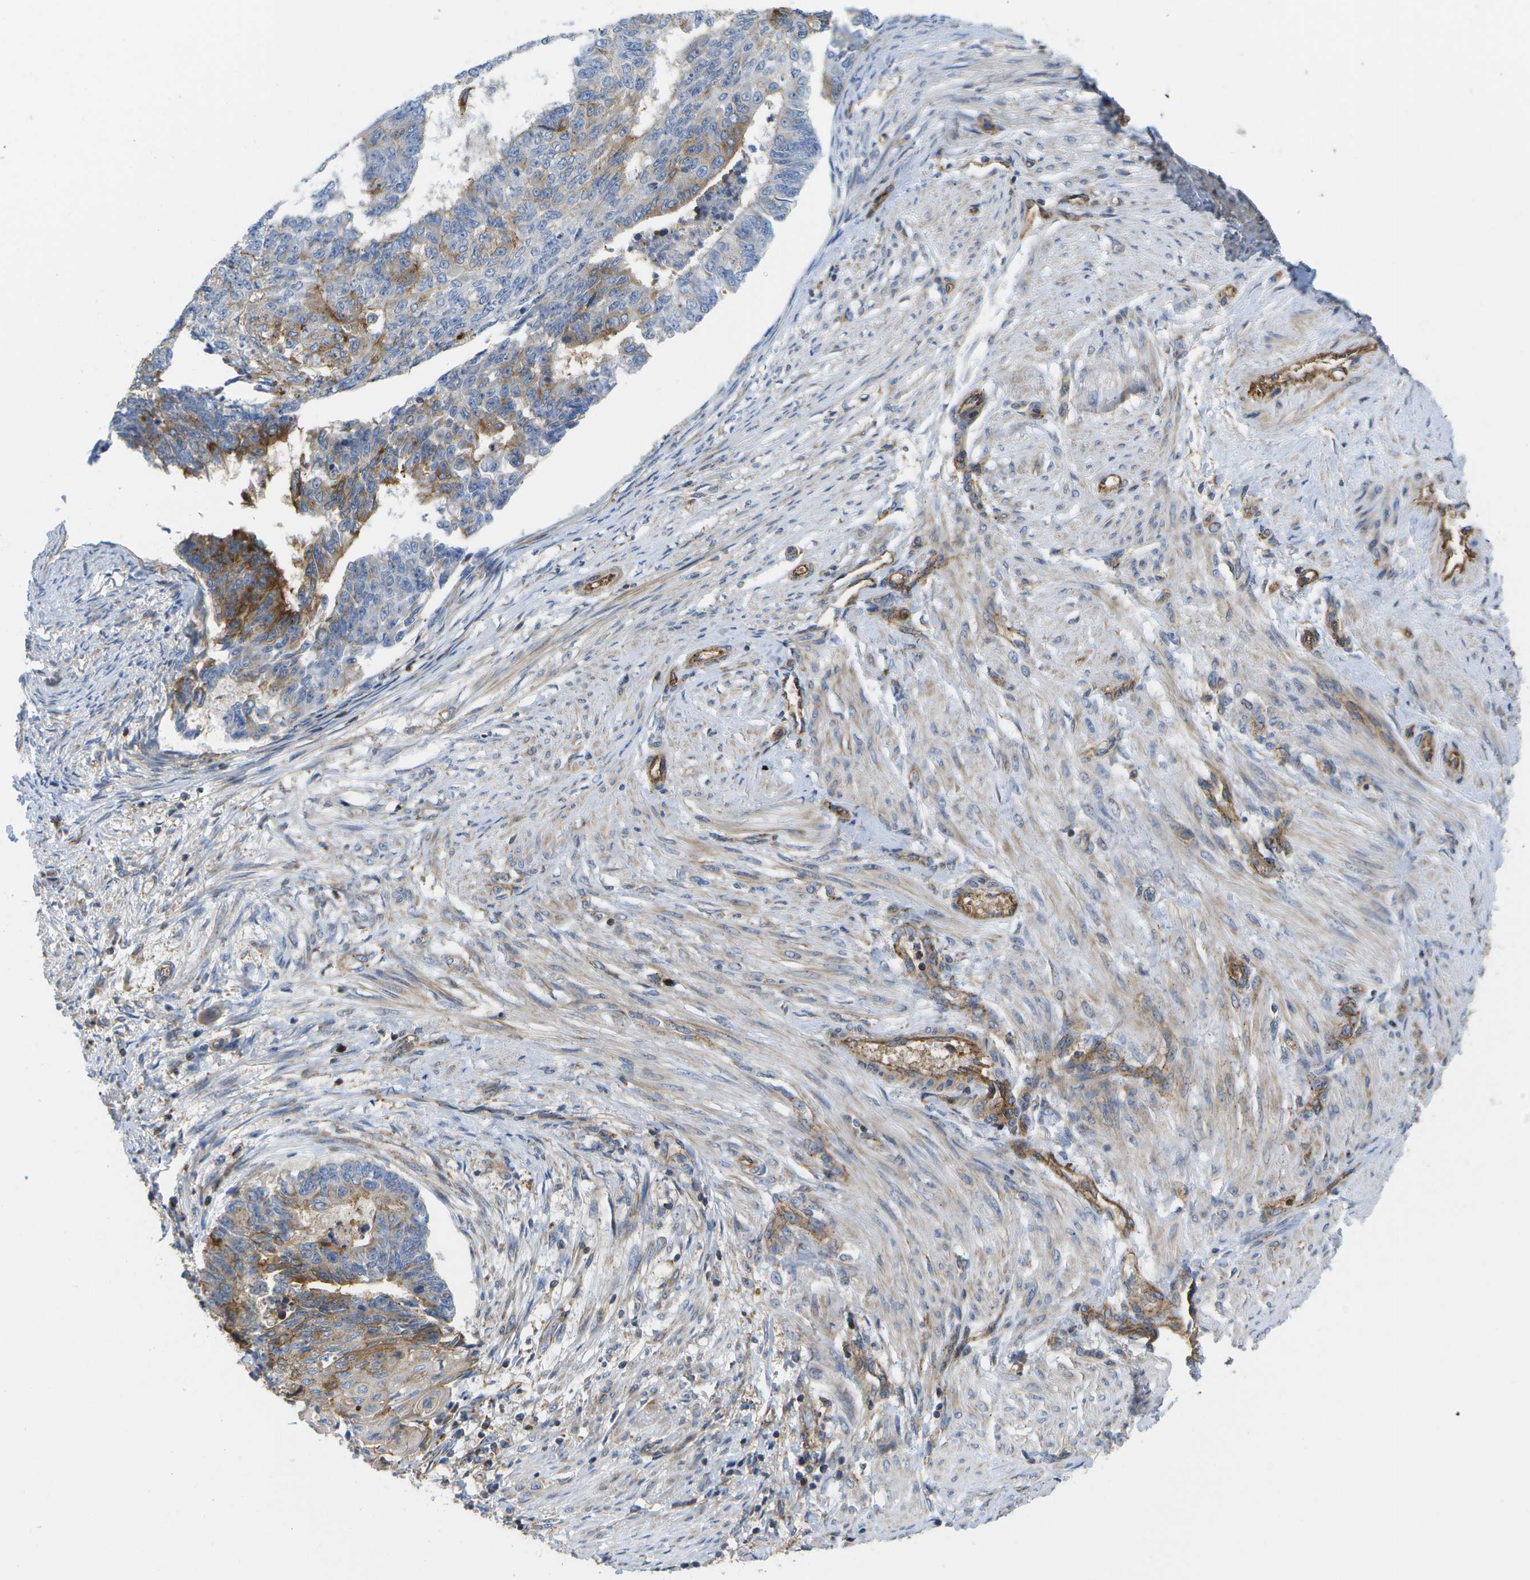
{"staining": {"intensity": "moderate", "quantity": "<25%", "location": "cytoplasmic/membranous"}, "tissue": "endometrial cancer", "cell_type": "Tumor cells", "image_type": "cancer", "snomed": [{"axis": "morphology", "description": "Adenocarcinoma, NOS"}, {"axis": "topography", "description": "Endometrium"}], "caption": "This micrograph demonstrates immunohistochemistry (IHC) staining of endometrial cancer (adenocarcinoma), with low moderate cytoplasmic/membranous staining in approximately <25% of tumor cells.", "gene": "BST2", "patient": {"sex": "female", "age": 32}}